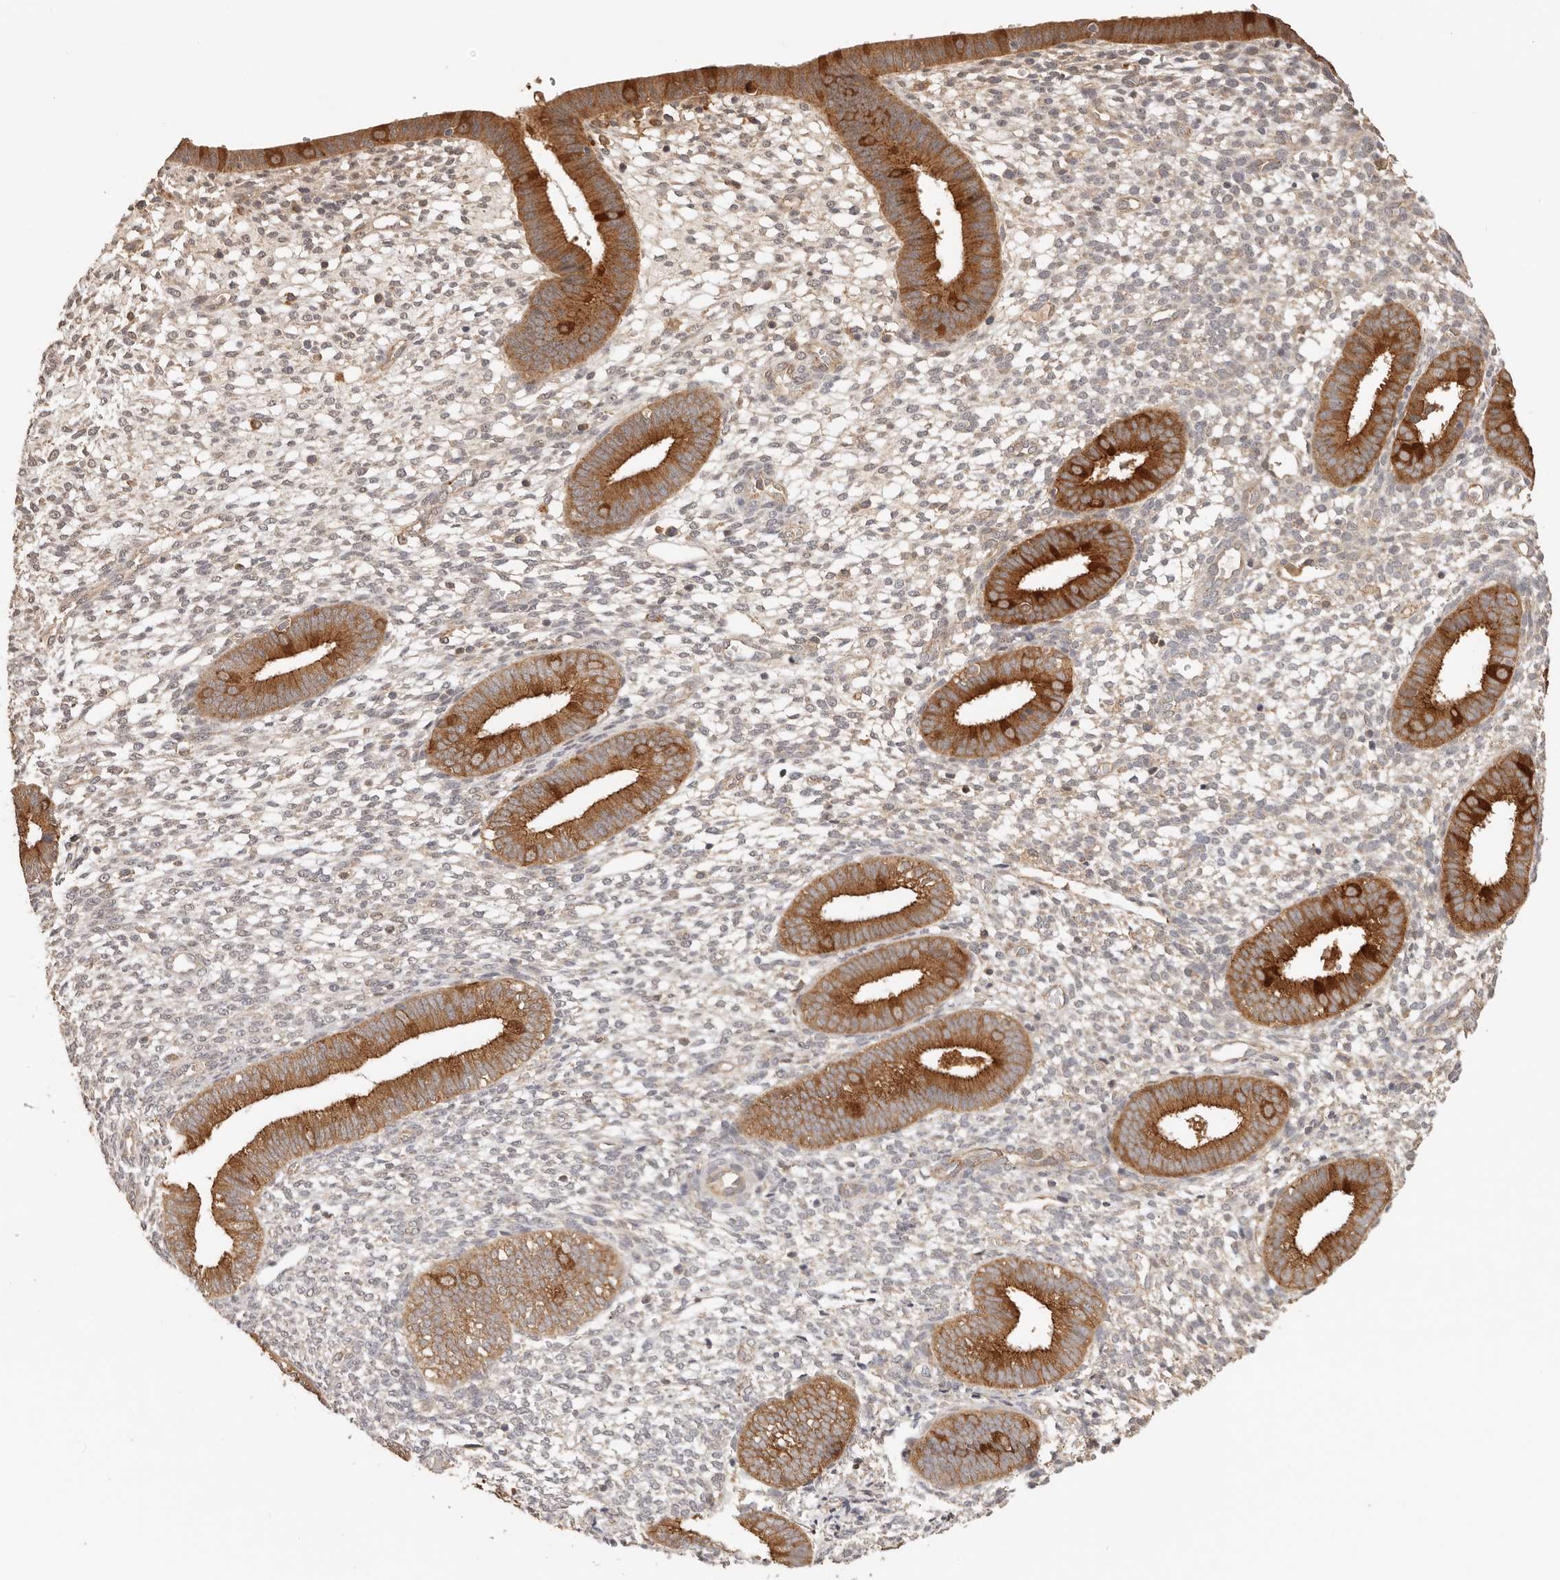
{"staining": {"intensity": "weak", "quantity": "<25%", "location": "cytoplasmic/membranous"}, "tissue": "endometrium", "cell_type": "Cells in endometrial stroma", "image_type": "normal", "snomed": [{"axis": "morphology", "description": "Normal tissue, NOS"}, {"axis": "topography", "description": "Endometrium"}], "caption": "This micrograph is of normal endometrium stained with IHC to label a protein in brown with the nuclei are counter-stained blue. There is no expression in cells in endometrial stroma. Nuclei are stained in blue.", "gene": "AFDN", "patient": {"sex": "female", "age": 46}}